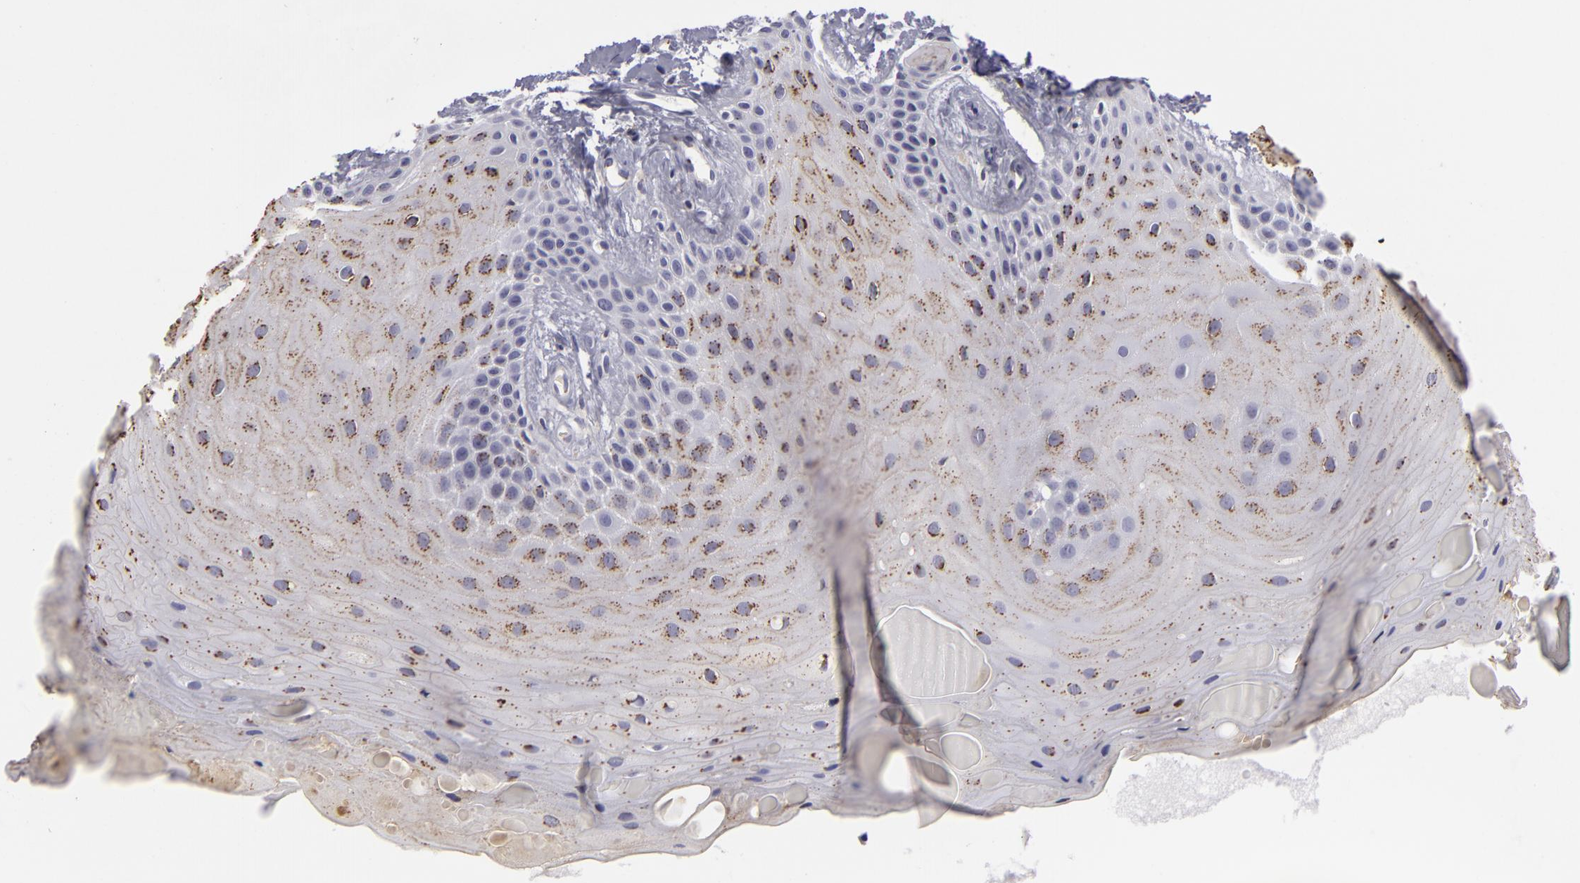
{"staining": {"intensity": "weak", "quantity": "25%-75%", "location": "cytoplasmic/membranous"}, "tissue": "oral mucosa", "cell_type": "Squamous epithelial cells", "image_type": "normal", "snomed": [{"axis": "morphology", "description": "Normal tissue, NOS"}, {"axis": "topography", "description": "Oral tissue"}], "caption": "Oral mucosa stained with DAB immunohistochemistry (IHC) displays low levels of weak cytoplasmic/membranous expression in approximately 25%-75% of squamous epithelial cells.", "gene": "KCNAB2", "patient": {"sex": "male", "age": 69}}